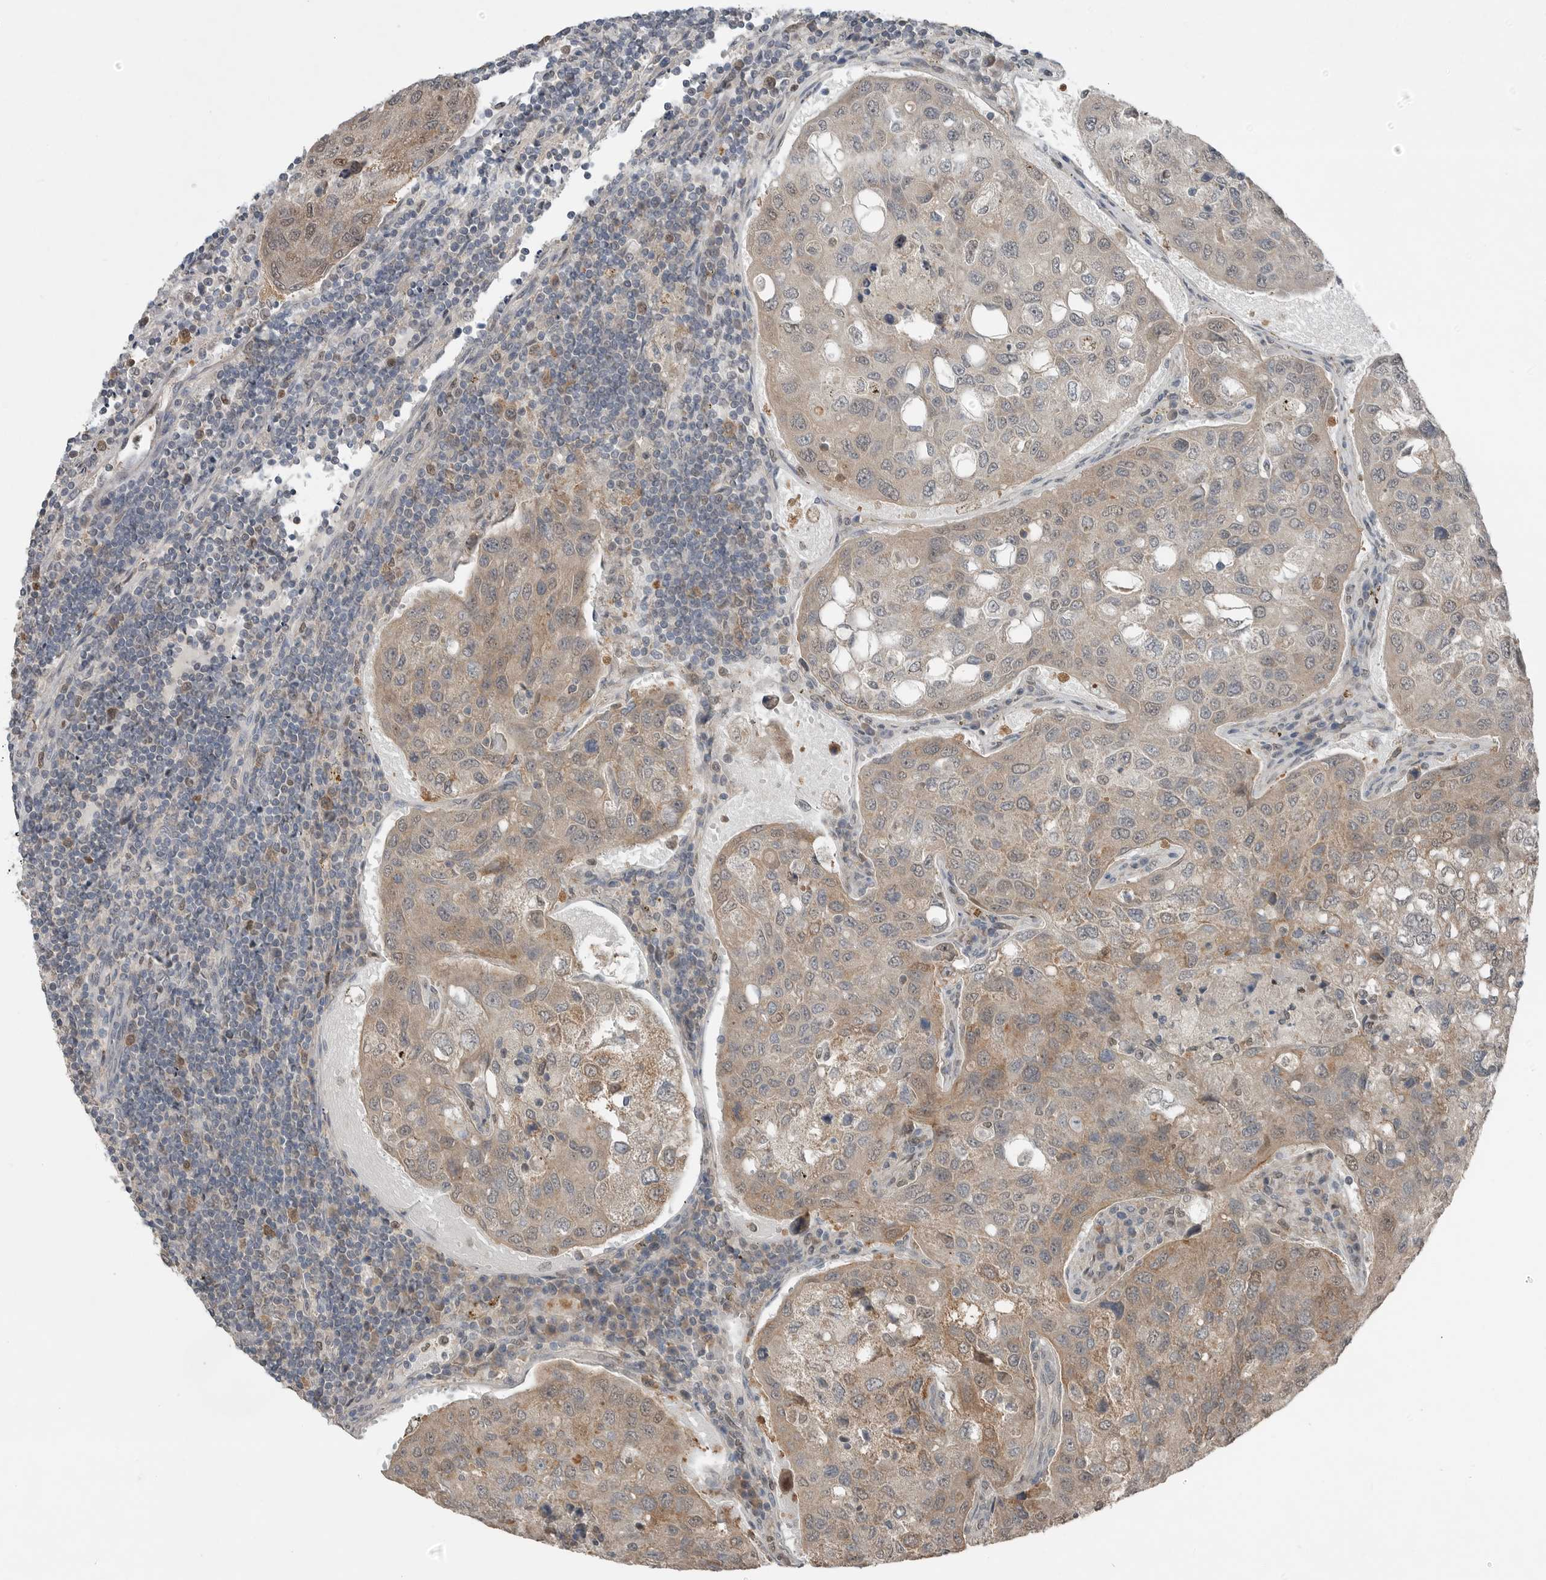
{"staining": {"intensity": "weak", "quantity": ">75%", "location": "cytoplasmic/membranous,nuclear"}, "tissue": "urothelial cancer", "cell_type": "Tumor cells", "image_type": "cancer", "snomed": [{"axis": "morphology", "description": "Urothelial carcinoma, High grade"}, {"axis": "topography", "description": "Lymph node"}, {"axis": "topography", "description": "Urinary bladder"}], "caption": "Weak cytoplasmic/membranous and nuclear staining is appreciated in about >75% of tumor cells in urothelial carcinoma (high-grade).", "gene": "MFAP3L", "patient": {"sex": "male", "age": 51}}